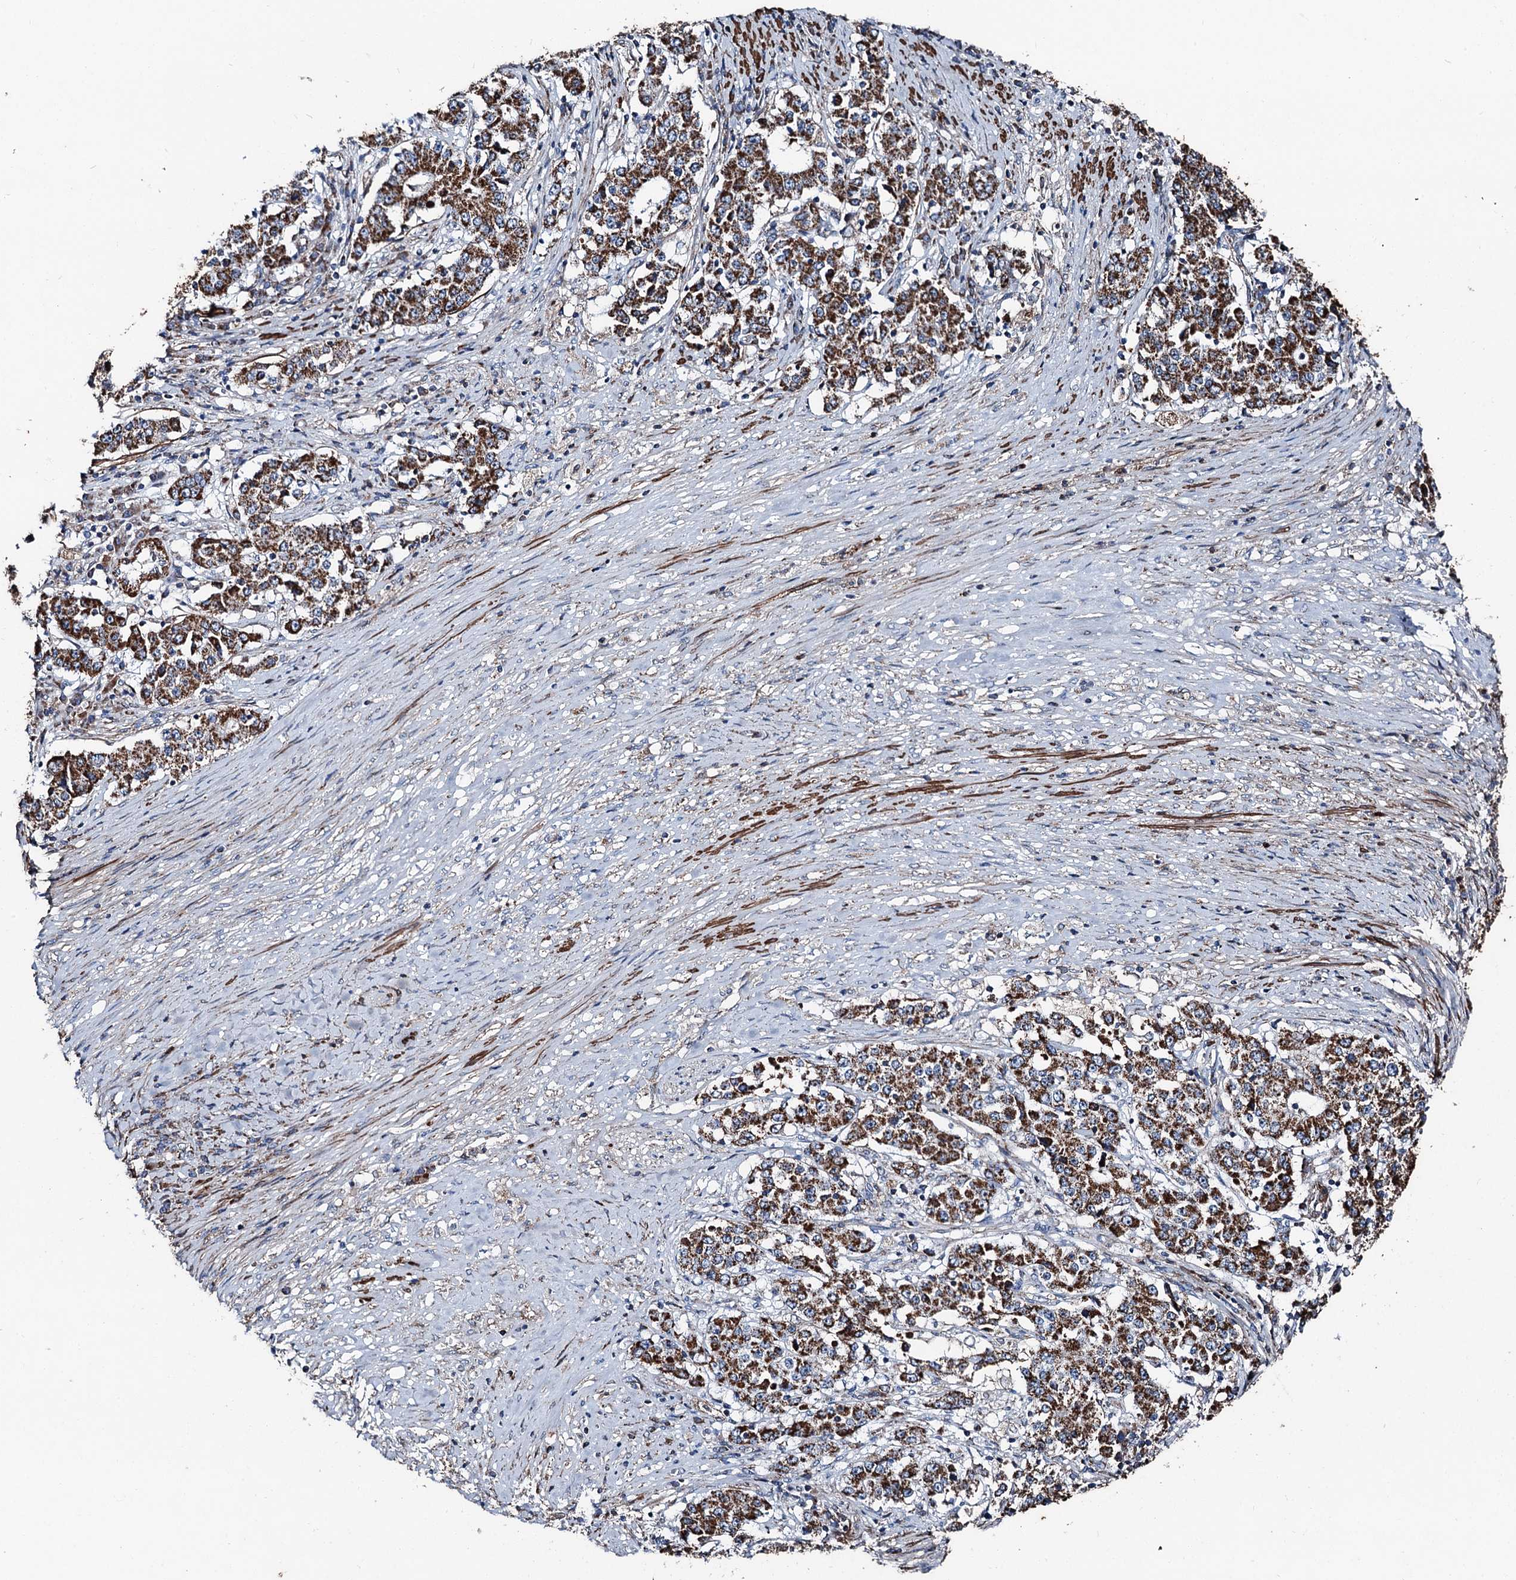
{"staining": {"intensity": "strong", "quantity": ">75%", "location": "cytoplasmic/membranous"}, "tissue": "stomach cancer", "cell_type": "Tumor cells", "image_type": "cancer", "snomed": [{"axis": "morphology", "description": "Adenocarcinoma, NOS"}, {"axis": "topography", "description": "Stomach"}], "caption": "Protein staining of stomach adenocarcinoma tissue displays strong cytoplasmic/membranous expression in approximately >75% of tumor cells.", "gene": "DDIAS", "patient": {"sex": "male", "age": 59}}